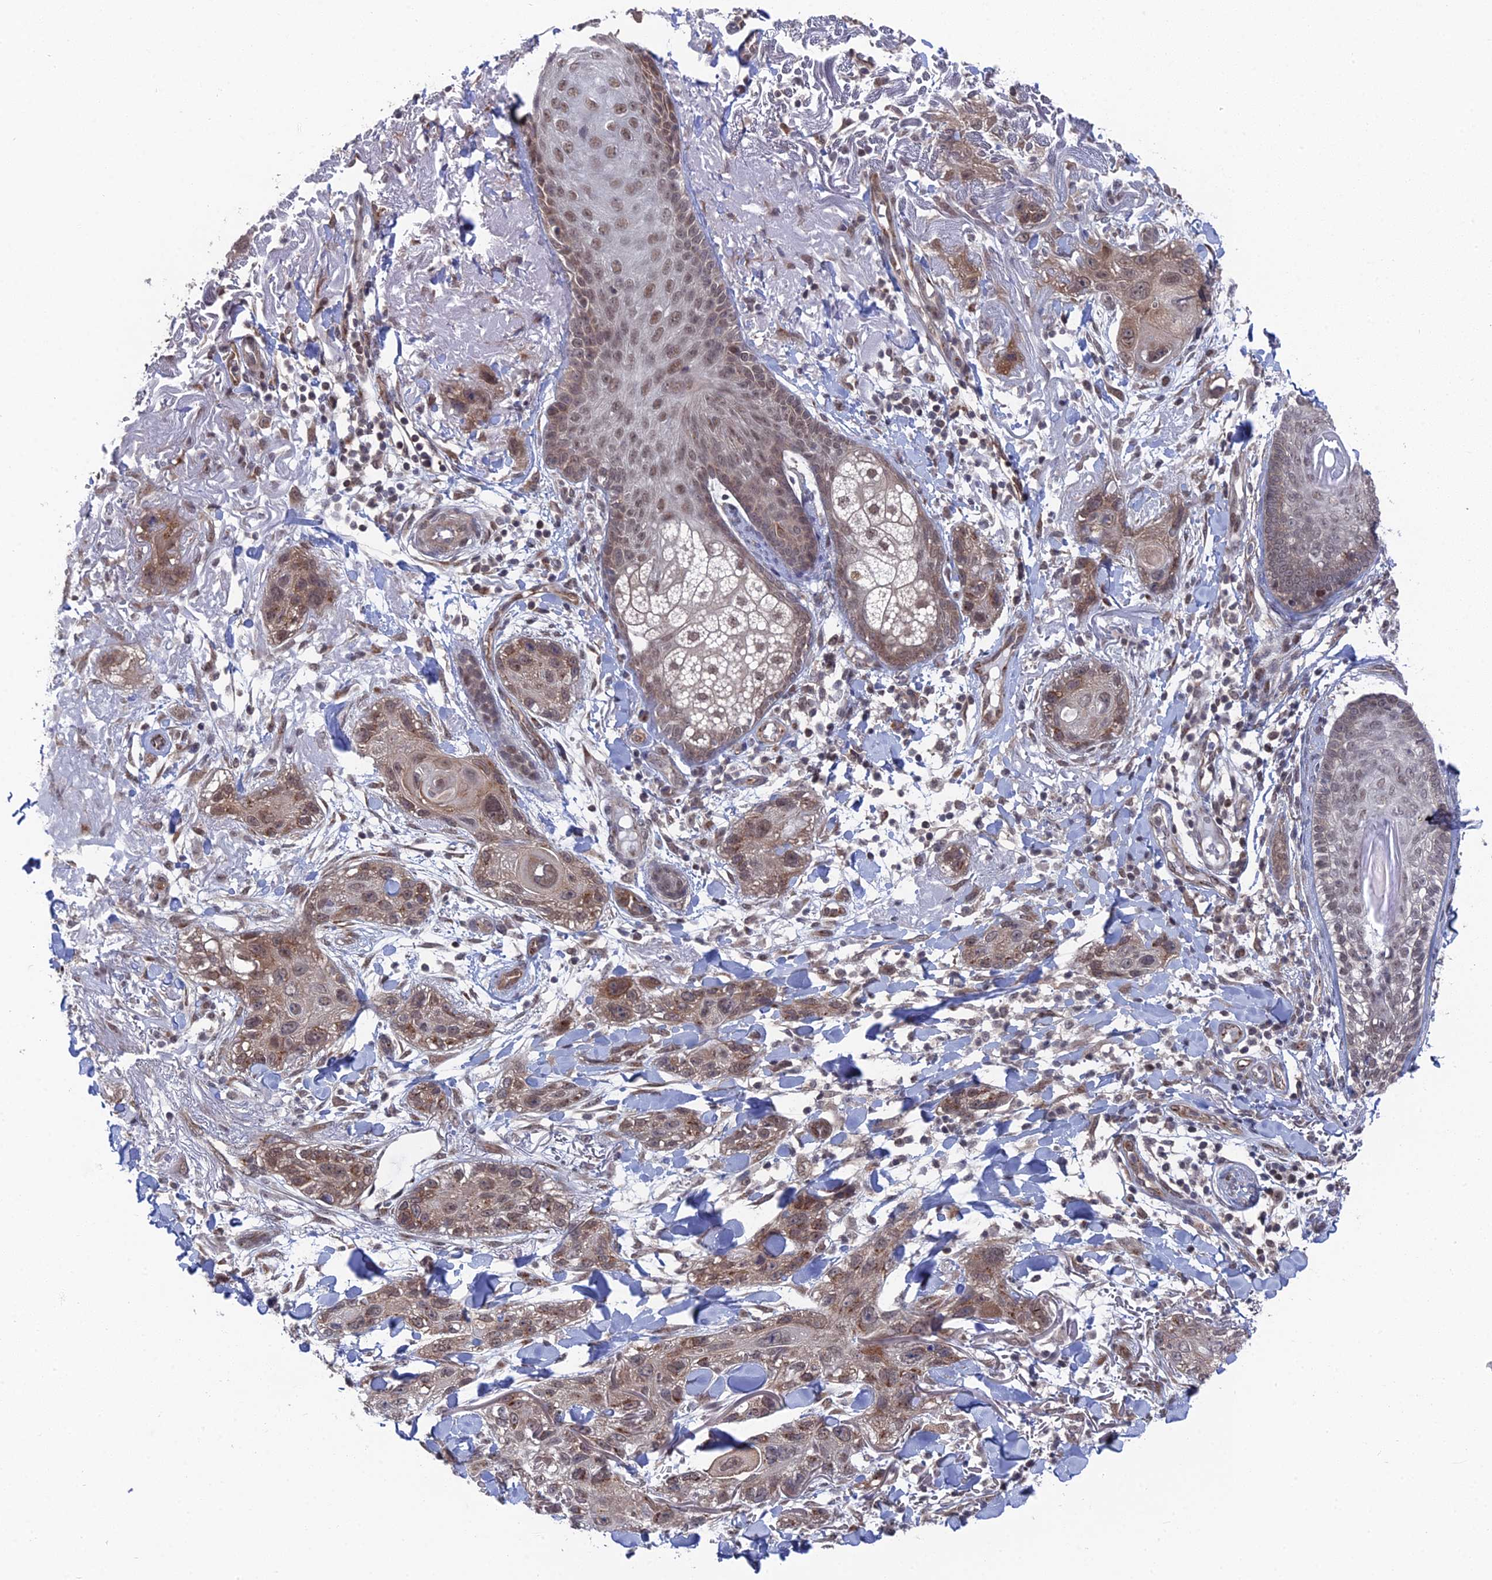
{"staining": {"intensity": "moderate", "quantity": ">75%", "location": "cytoplasmic/membranous"}, "tissue": "skin cancer", "cell_type": "Tumor cells", "image_type": "cancer", "snomed": [{"axis": "morphology", "description": "Normal tissue, NOS"}, {"axis": "morphology", "description": "Squamous cell carcinoma, NOS"}, {"axis": "topography", "description": "Skin"}], "caption": "DAB immunohistochemical staining of skin cancer (squamous cell carcinoma) demonstrates moderate cytoplasmic/membranous protein expression in about >75% of tumor cells.", "gene": "FHIP2A", "patient": {"sex": "male", "age": 72}}